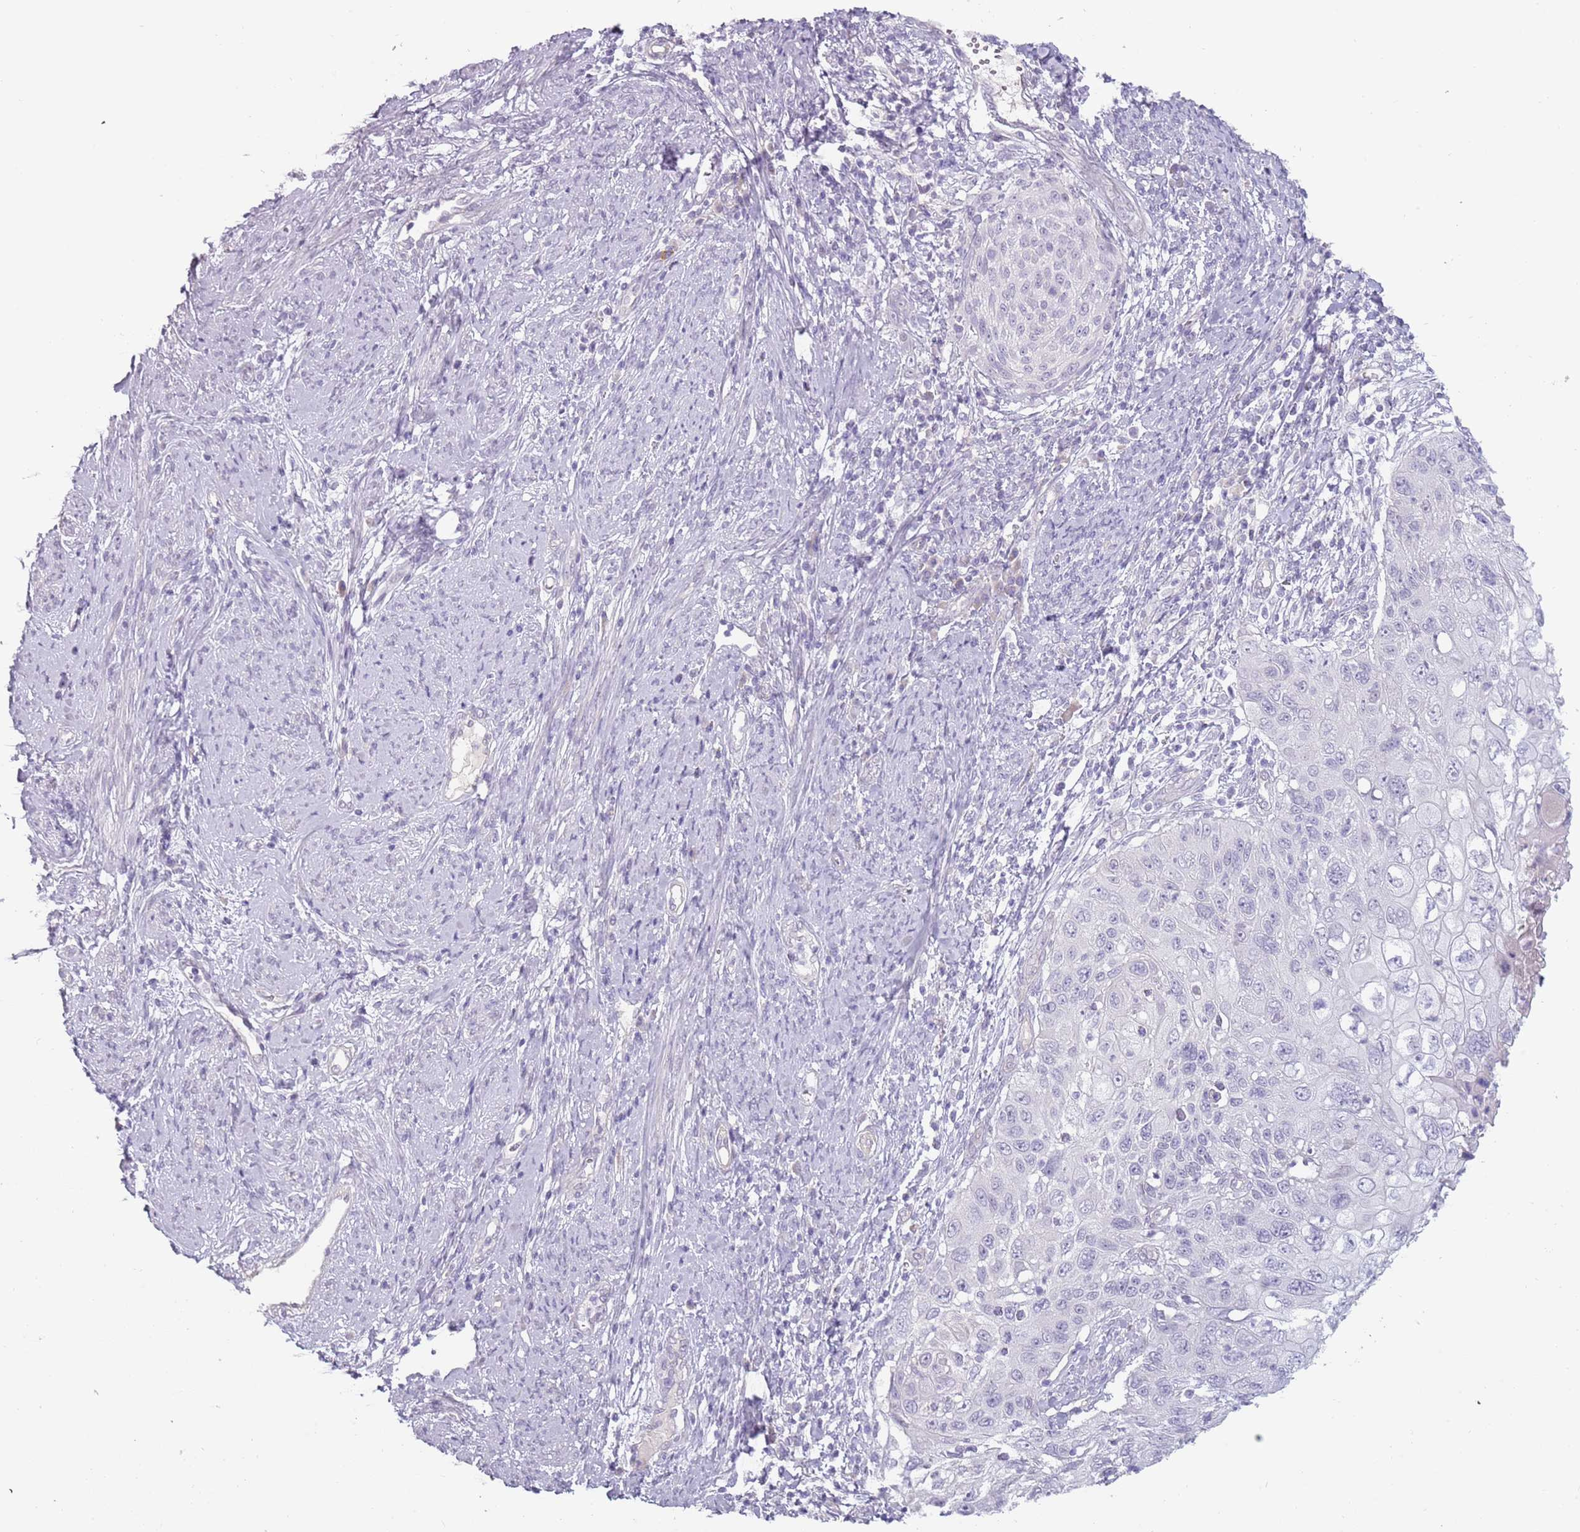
{"staining": {"intensity": "negative", "quantity": "none", "location": "none"}, "tissue": "cervical cancer", "cell_type": "Tumor cells", "image_type": "cancer", "snomed": [{"axis": "morphology", "description": "Squamous cell carcinoma, NOS"}, {"axis": "topography", "description": "Cervix"}], "caption": "The photomicrograph exhibits no significant expression in tumor cells of cervical cancer.", "gene": "RFX2", "patient": {"sex": "female", "age": 70}}